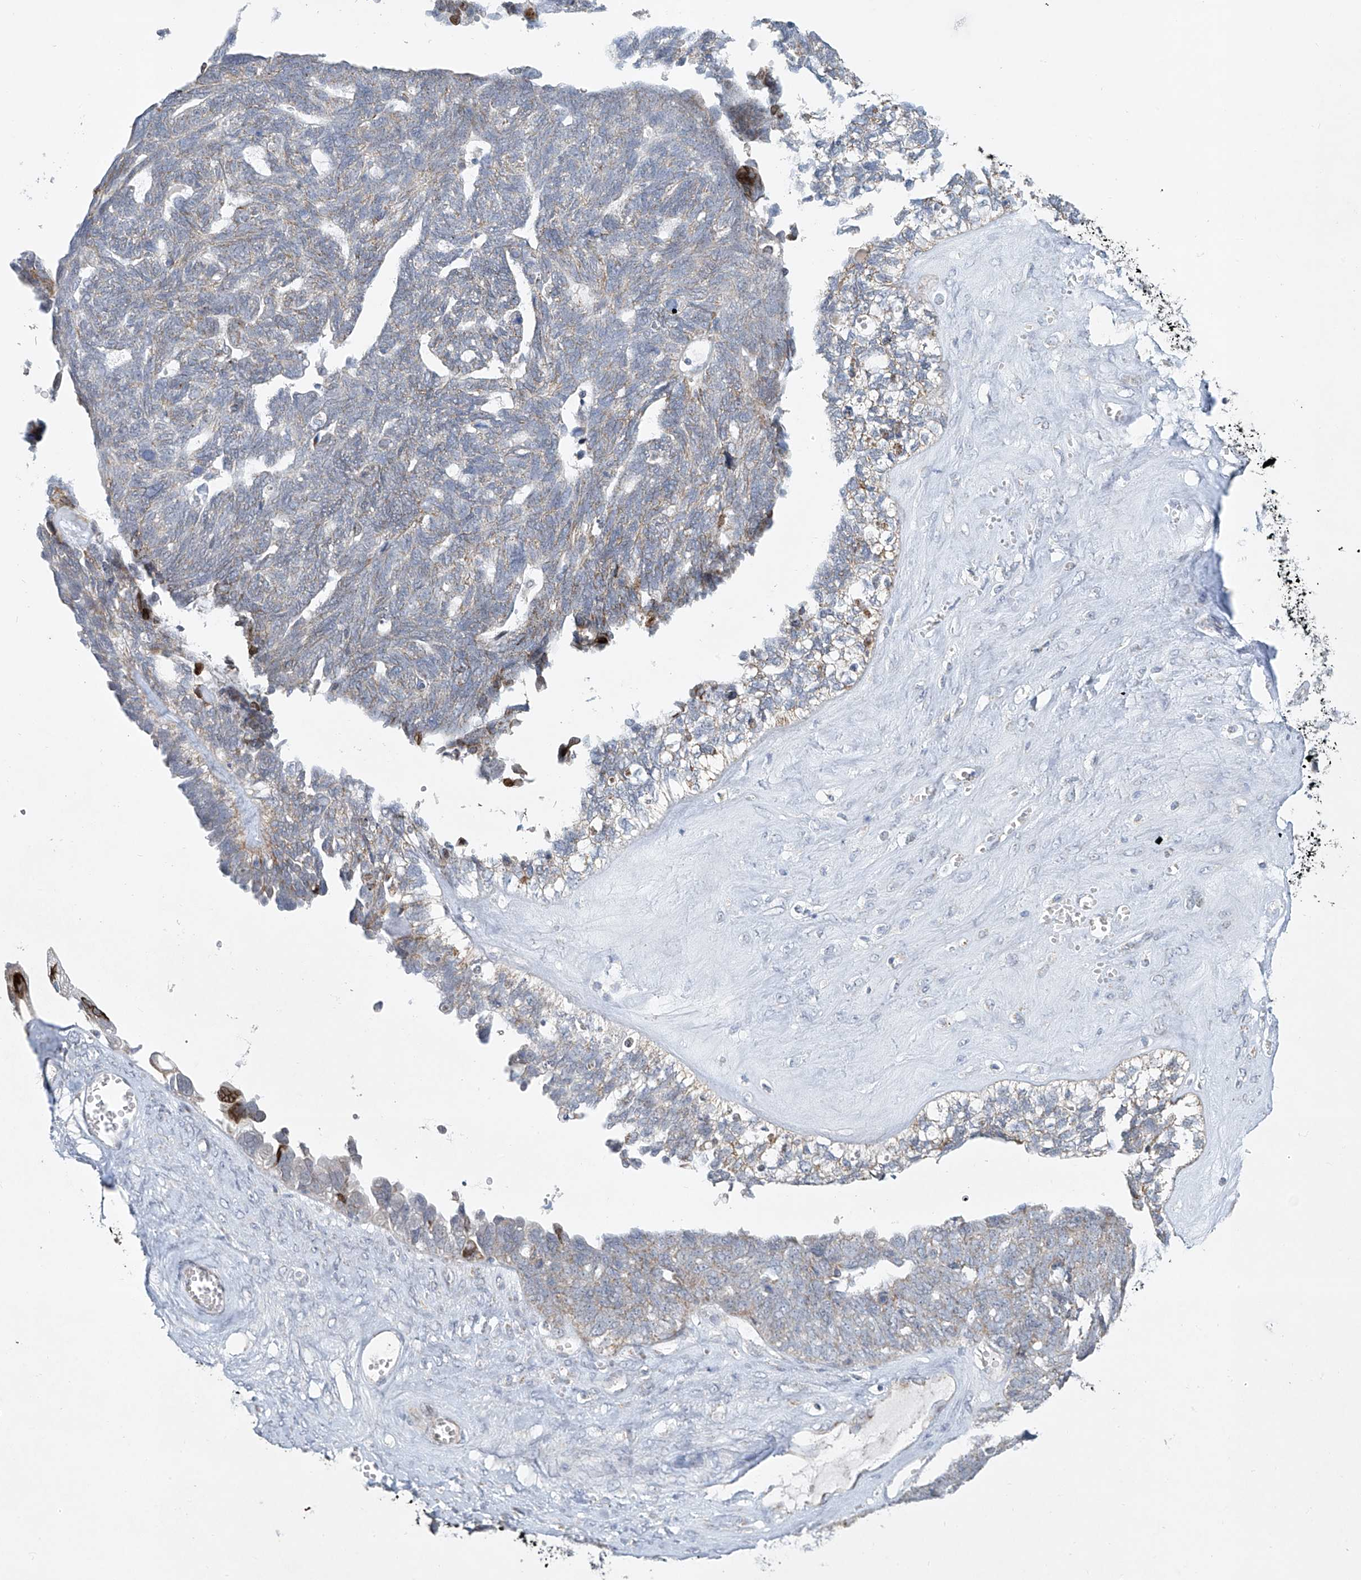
{"staining": {"intensity": "weak", "quantity": "<25%", "location": "cytoplasmic/membranous"}, "tissue": "ovarian cancer", "cell_type": "Tumor cells", "image_type": "cancer", "snomed": [{"axis": "morphology", "description": "Cystadenocarcinoma, serous, NOS"}, {"axis": "topography", "description": "Ovary"}], "caption": "Immunohistochemistry (IHC) photomicrograph of ovarian serous cystadenocarcinoma stained for a protein (brown), which shows no expression in tumor cells. The staining is performed using DAB (3,3'-diaminobenzidine) brown chromogen with nuclei counter-stained in using hematoxylin.", "gene": "SMDT1", "patient": {"sex": "female", "age": 79}}